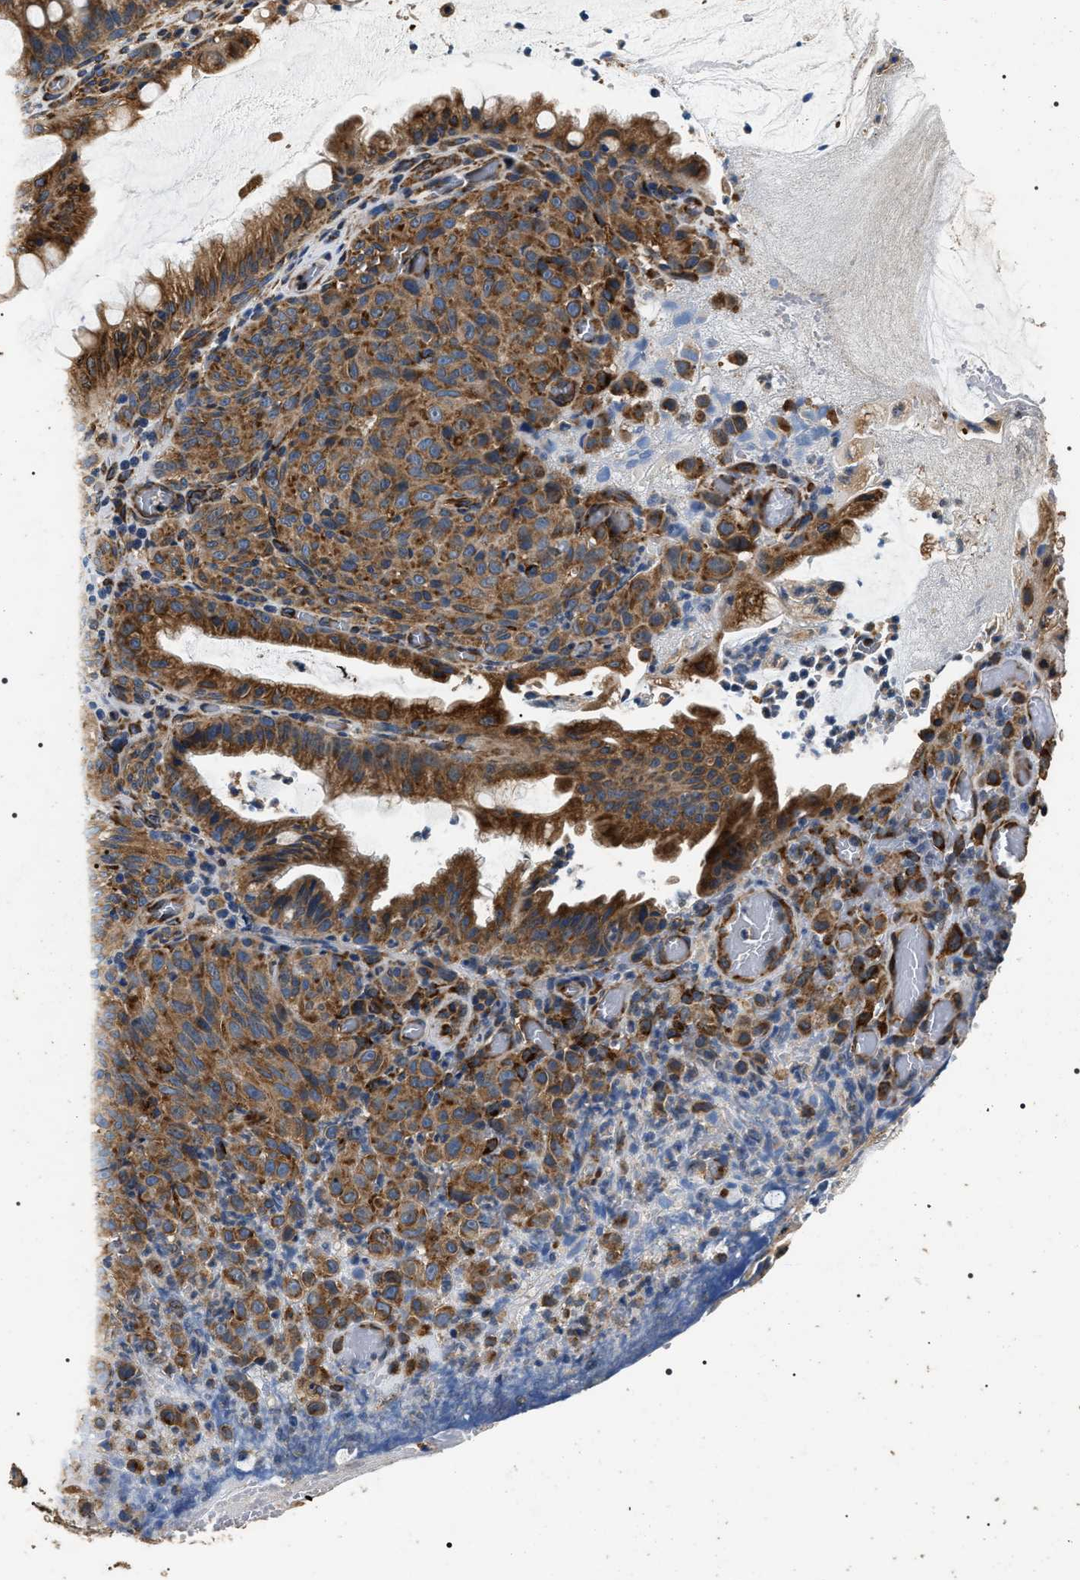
{"staining": {"intensity": "moderate", "quantity": ">75%", "location": "cytoplasmic/membranous"}, "tissue": "melanoma", "cell_type": "Tumor cells", "image_type": "cancer", "snomed": [{"axis": "morphology", "description": "Malignant melanoma, NOS"}, {"axis": "topography", "description": "Rectum"}], "caption": "Melanoma tissue reveals moderate cytoplasmic/membranous staining in about >75% of tumor cells, visualized by immunohistochemistry. (DAB = brown stain, brightfield microscopy at high magnification).", "gene": "KTN1", "patient": {"sex": "female", "age": 81}}